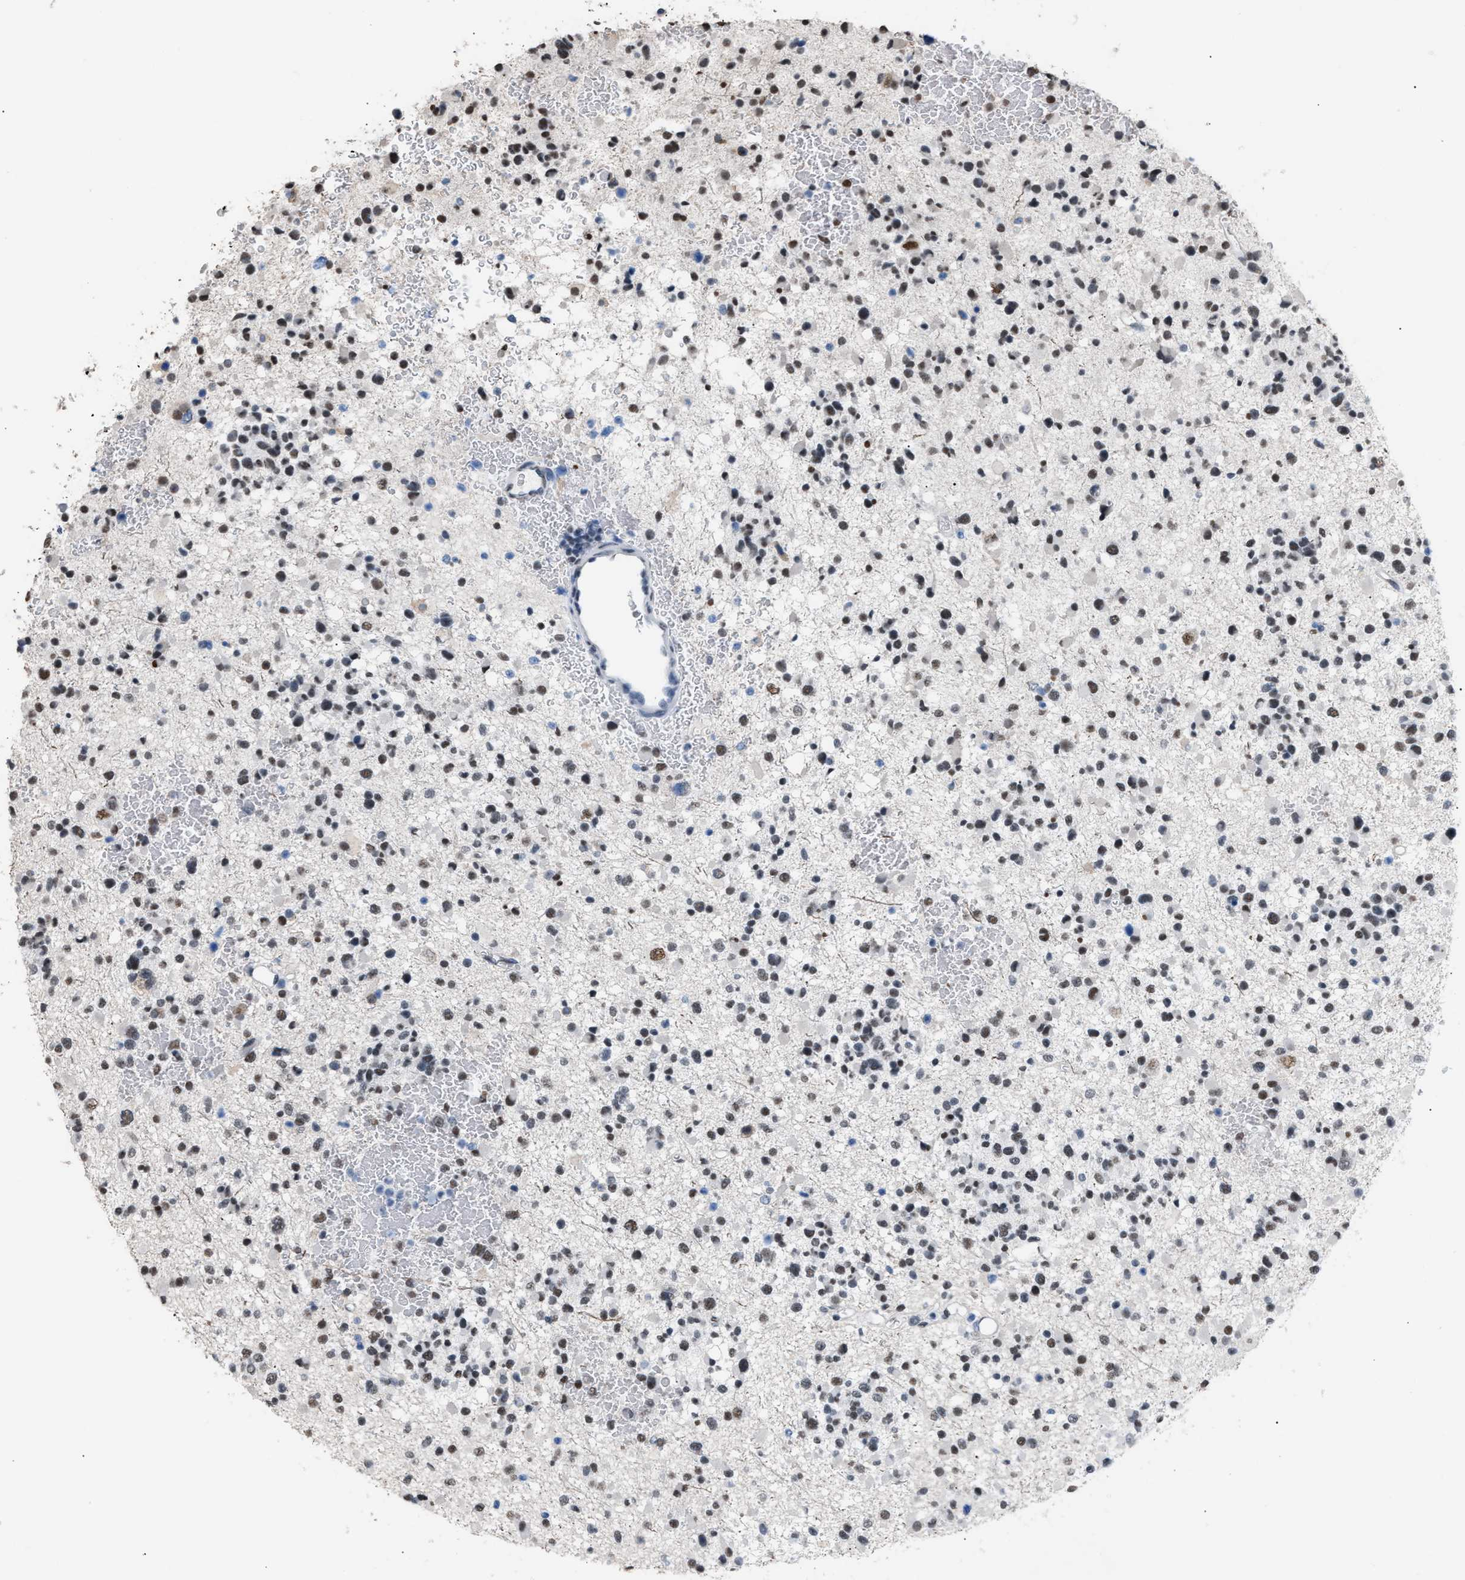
{"staining": {"intensity": "moderate", "quantity": ">75%", "location": "nuclear"}, "tissue": "glioma", "cell_type": "Tumor cells", "image_type": "cancer", "snomed": [{"axis": "morphology", "description": "Glioma, malignant, Low grade"}, {"axis": "topography", "description": "Brain"}], "caption": "High-power microscopy captured an immunohistochemistry histopathology image of glioma, revealing moderate nuclear positivity in approximately >75% of tumor cells. Immunohistochemistry stains the protein of interest in brown and the nuclei are stained blue.", "gene": "CCAR2", "patient": {"sex": "female", "age": 22}}